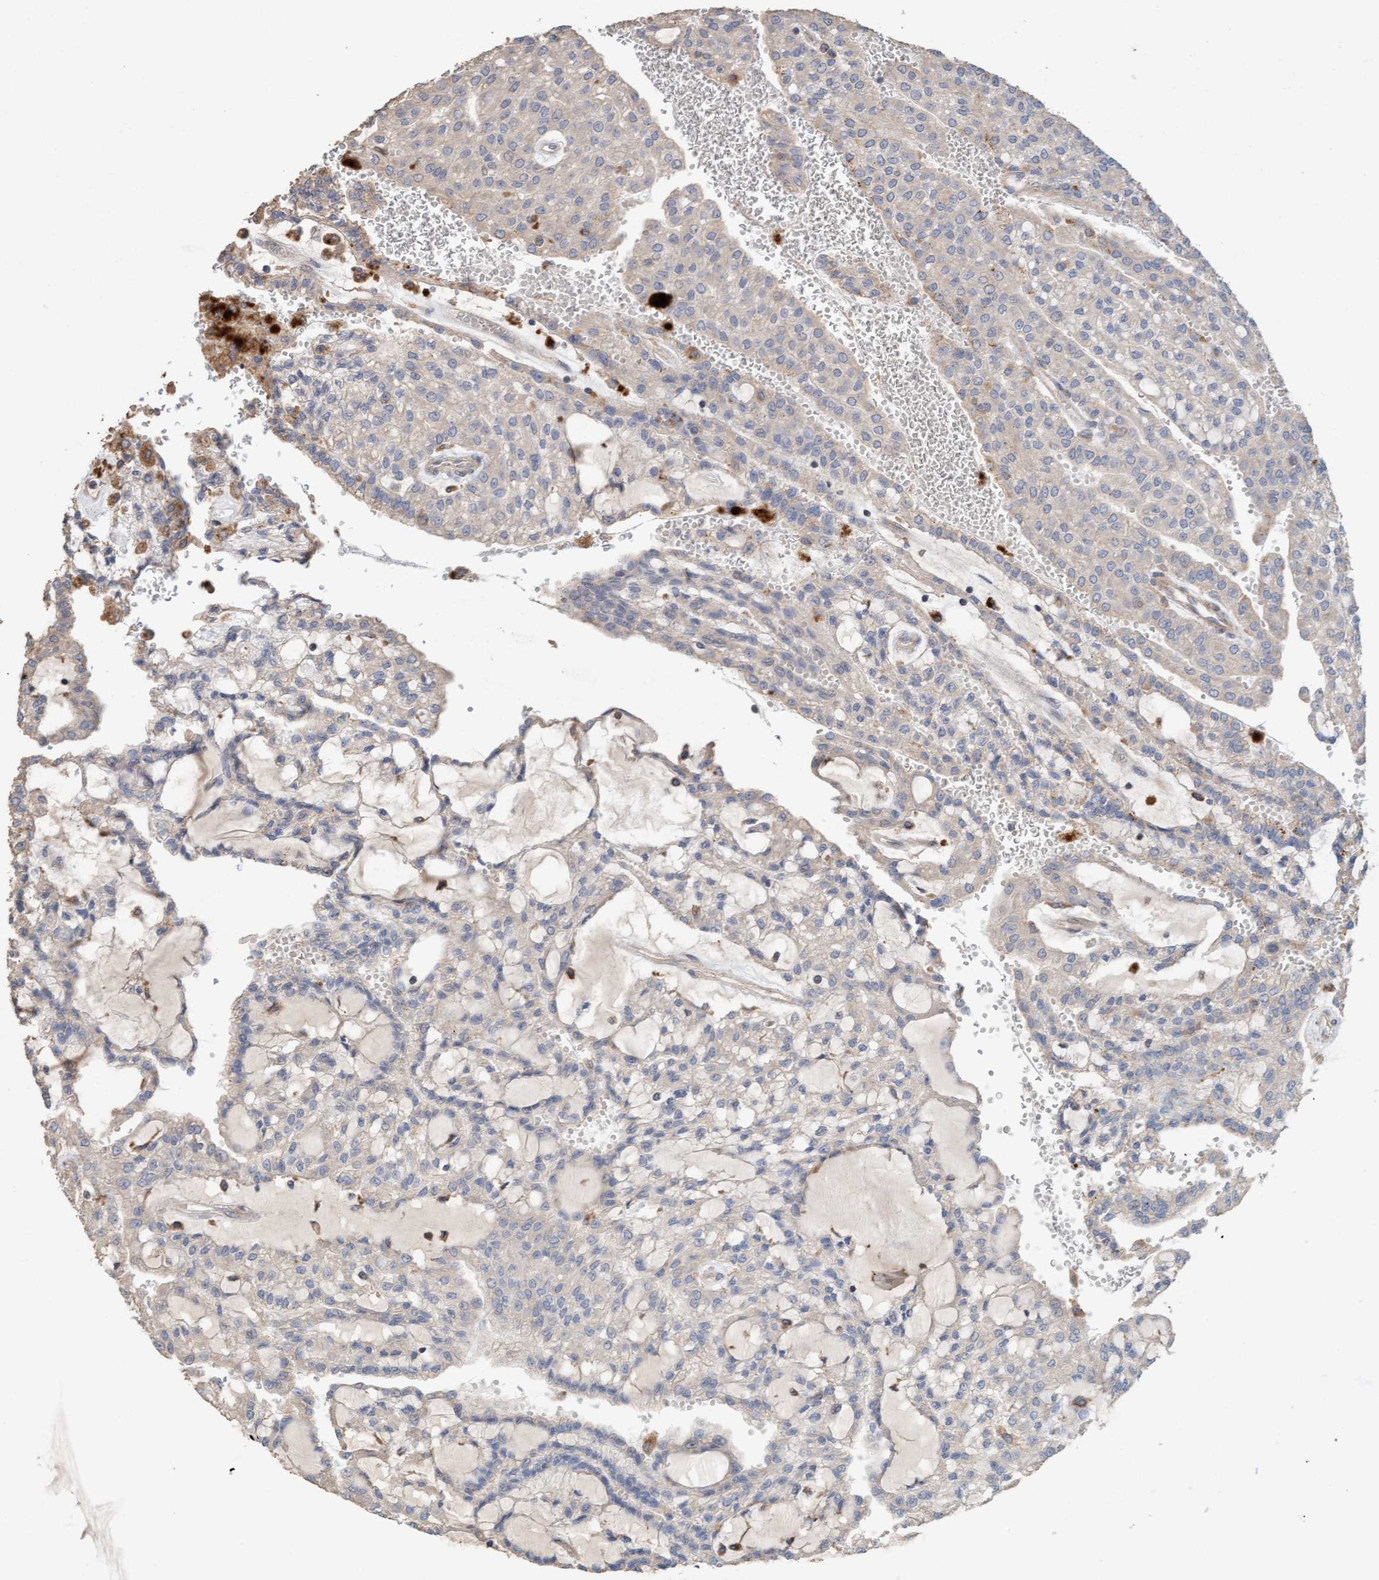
{"staining": {"intensity": "weak", "quantity": "<25%", "location": "cytoplasmic/membranous"}, "tissue": "renal cancer", "cell_type": "Tumor cells", "image_type": "cancer", "snomed": [{"axis": "morphology", "description": "Adenocarcinoma, NOS"}, {"axis": "topography", "description": "Kidney"}], "caption": "High power microscopy image of an immunohistochemistry (IHC) photomicrograph of renal adenocarcinoma, revealing no significant staining in tumor cells.", "gene": "LONRF1", "patient": {"sex": "male", "age": 63}}